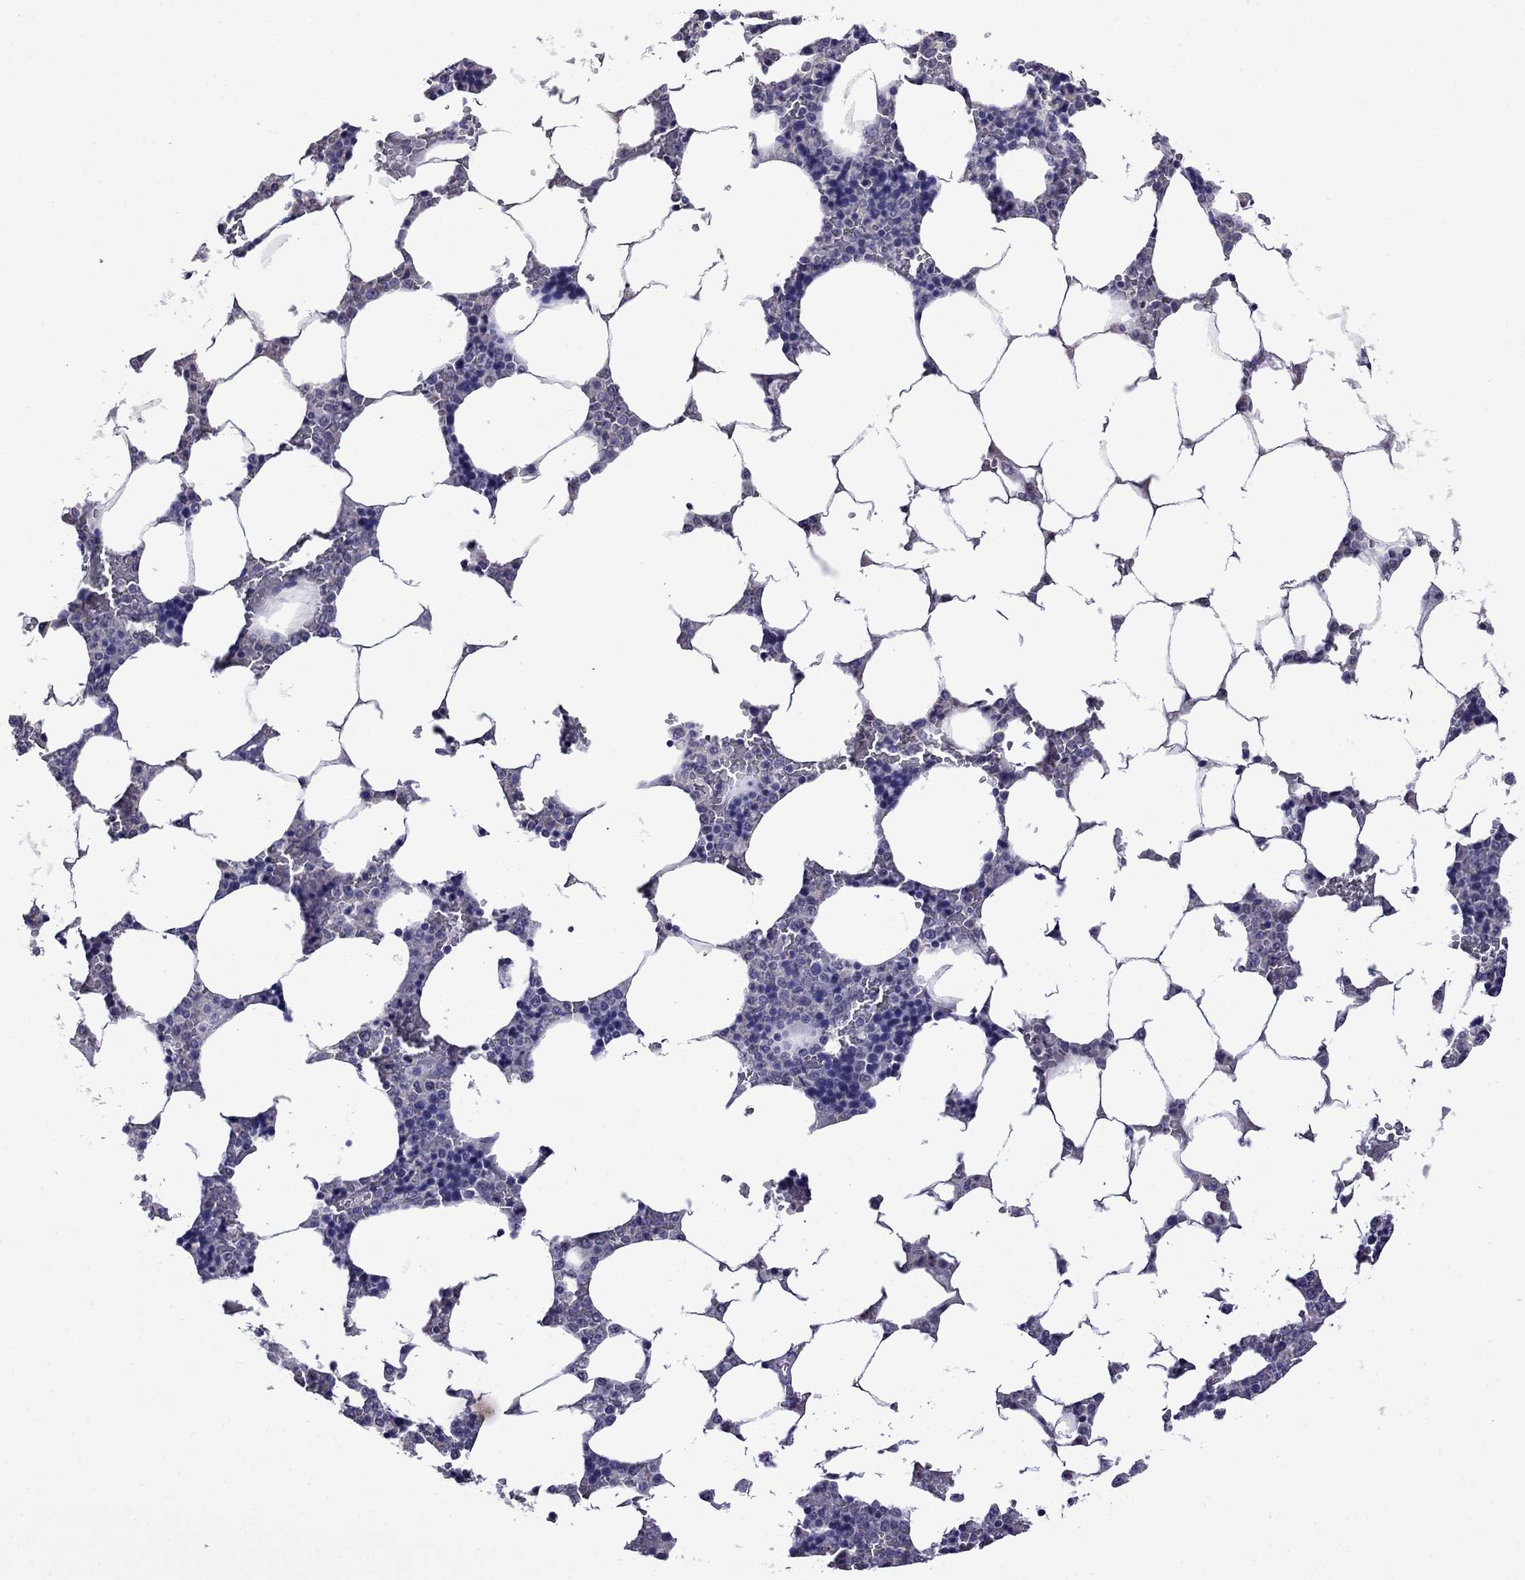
{"staining": {"intensity": "negative", "quantity": "none", "location": "none"}, "tissue": "bone marrow", "cell_type": "Hematopoietic cells", "image_type": "normal", "snomed": [{"axis": "morphology", "description": "Normal tissue, NOS"}, {"axis": "topography", "description": "Bone marrow"}], "caption": "DAB (3,3'-diaminobenzidine) immunohistochemical staining of unremarkable human bone marrow reveals no significant positivity in hematopoietic cells. (Immunohistochemistry (ihc), brightfield microscopy, high magnification).", "gene": "STAR", "patient": {"sex": "male", "age": 63}}